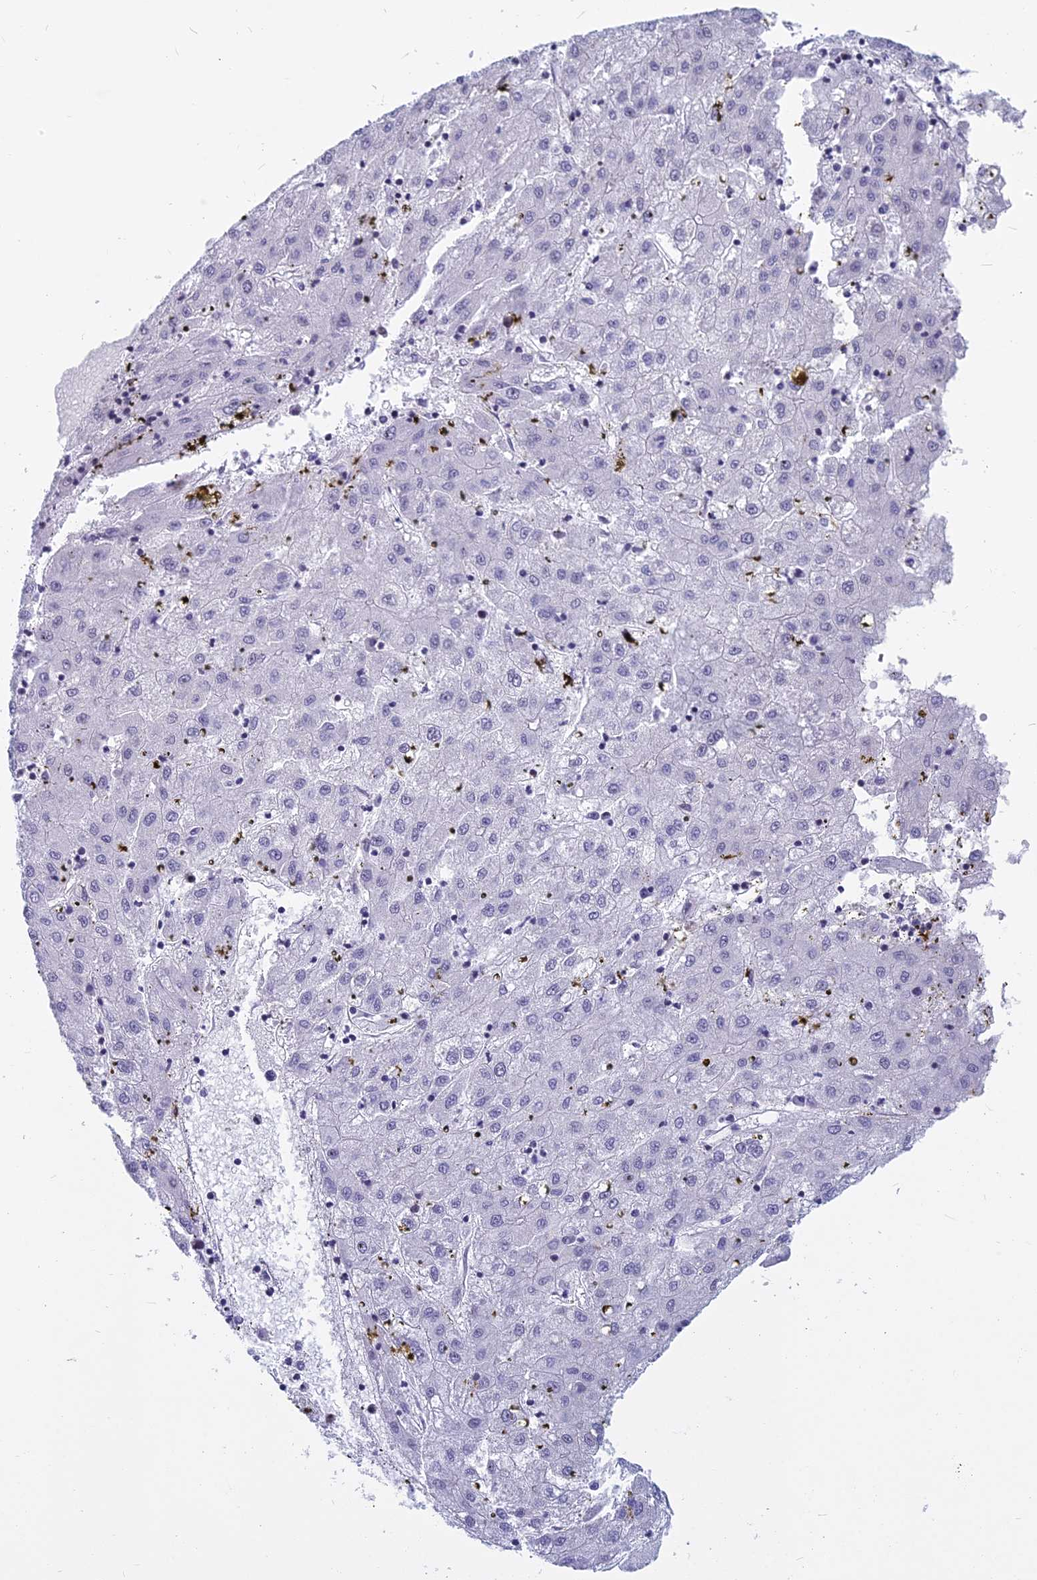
{"staining": {"intensity": "negative", "quantity": "none", "location": "none"}, "tissue": "liver cancer", "cell_type": "Tumor cells", "image_type": "cancer", "snomed": [{"axis": "morphology", "description": "Carcinoma, Hepatocellular, NOS"}, {"axis": "topography", "description": "Liver"}], "caption": "Immunohistochemistry (IHC) of human liver cancer (hepatocellular carcinoma) exhibits no staining in tumor cells. The staining was performed using DAB to visualize the protein expression in brown, while the nuclei were stained in blue with hematoxylin (Magnification: 20x).", "gene": "MYBPC2", "patient": {"sex": "male", "age": 72}}